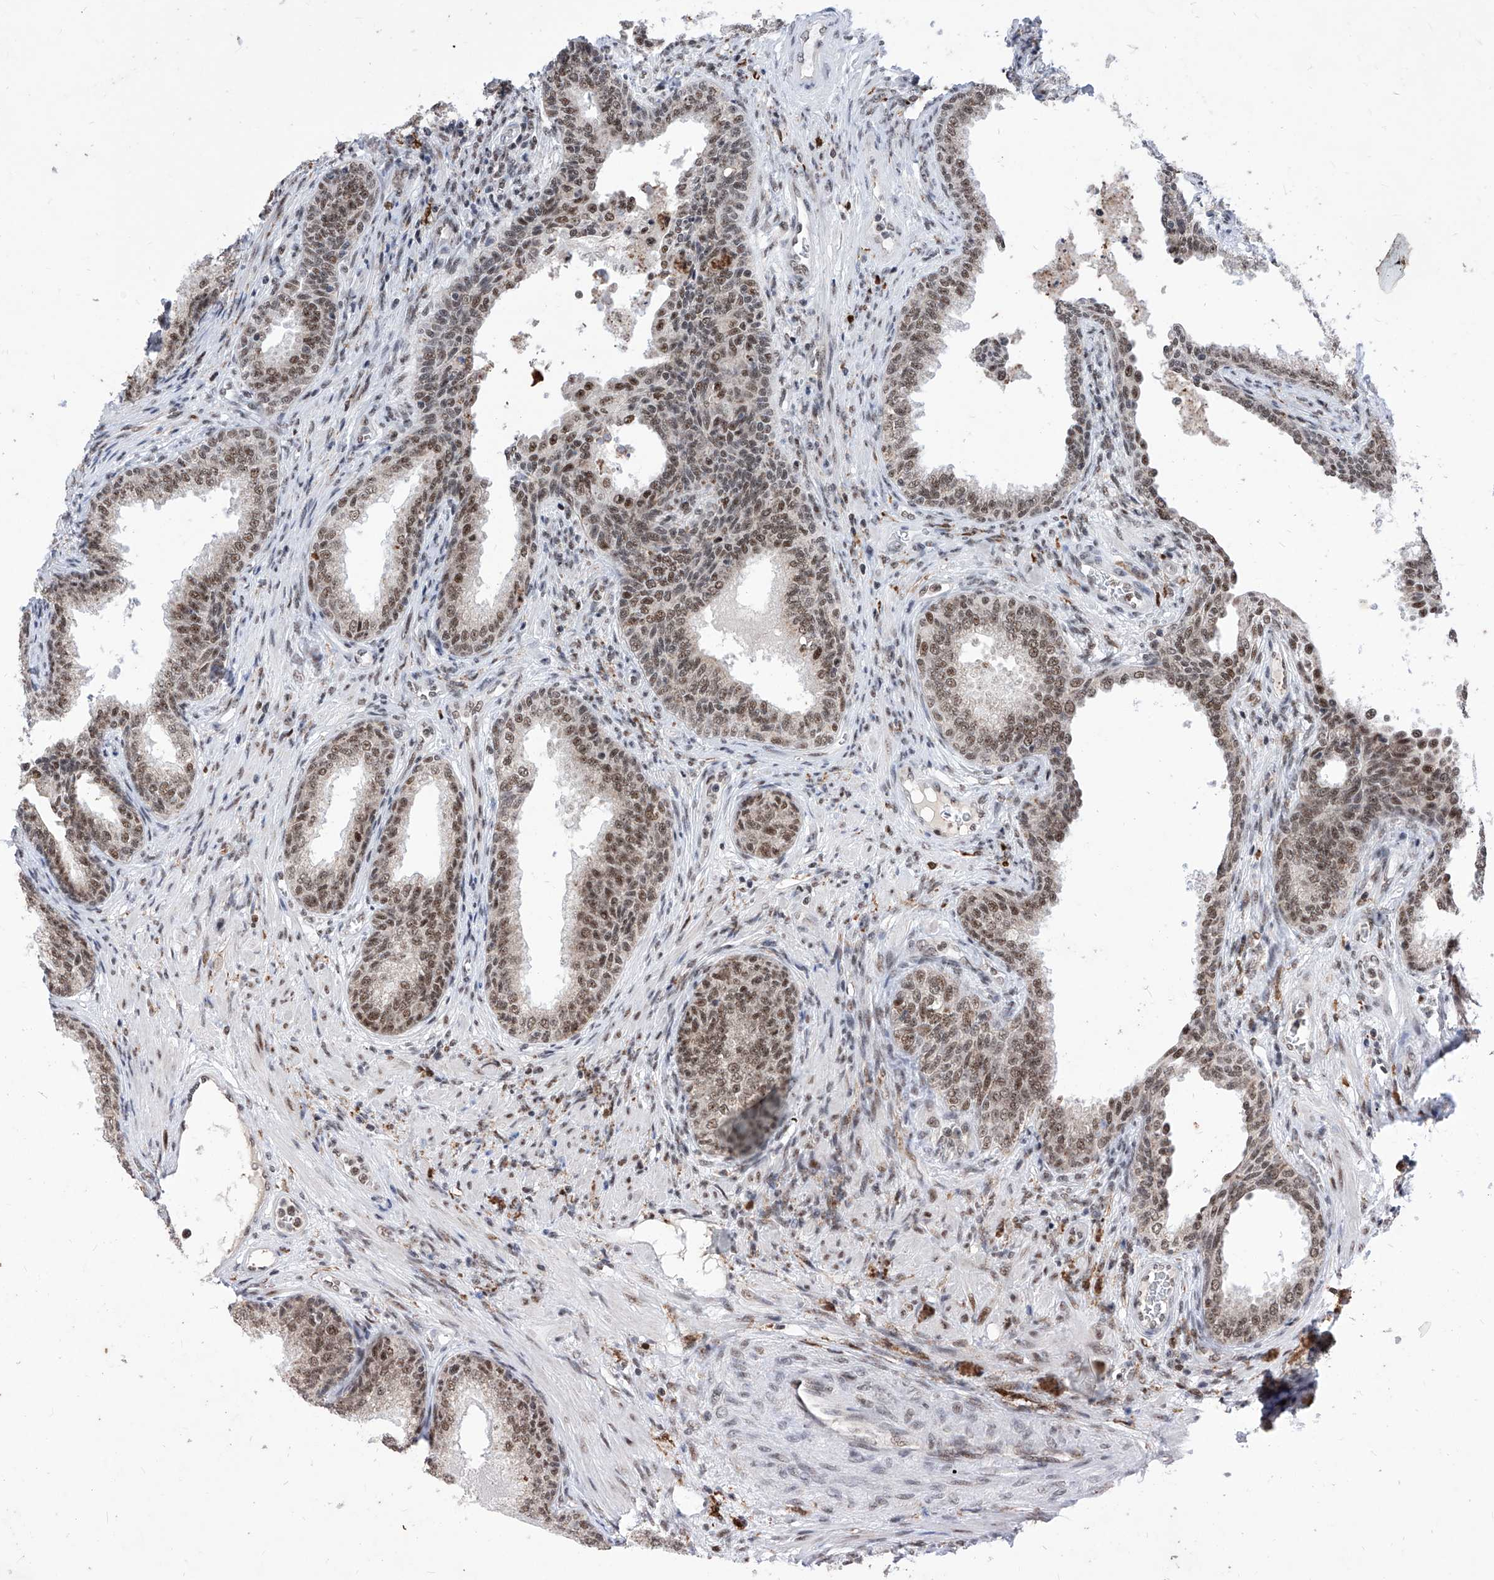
{"staining": {"intensity": "moderate", "quantity": ">75%", "location": "cytoplasmic/membranous"}, "tissue": "prostate", "cell_type": "Glandular cells", "image_type": "normal", "snomed": [{"axis": "morphology", "description": "Normal tissue, NOS"}, {"axis": "topography", "description": "Prostate"}], "caption": "A medium amount of moderate cytoplasmic/membranous positivity is present in about >75% of glandular cells in benign prostate.", "gene": "PHF5A", "patient": {"sex": "male", "age": 76}}